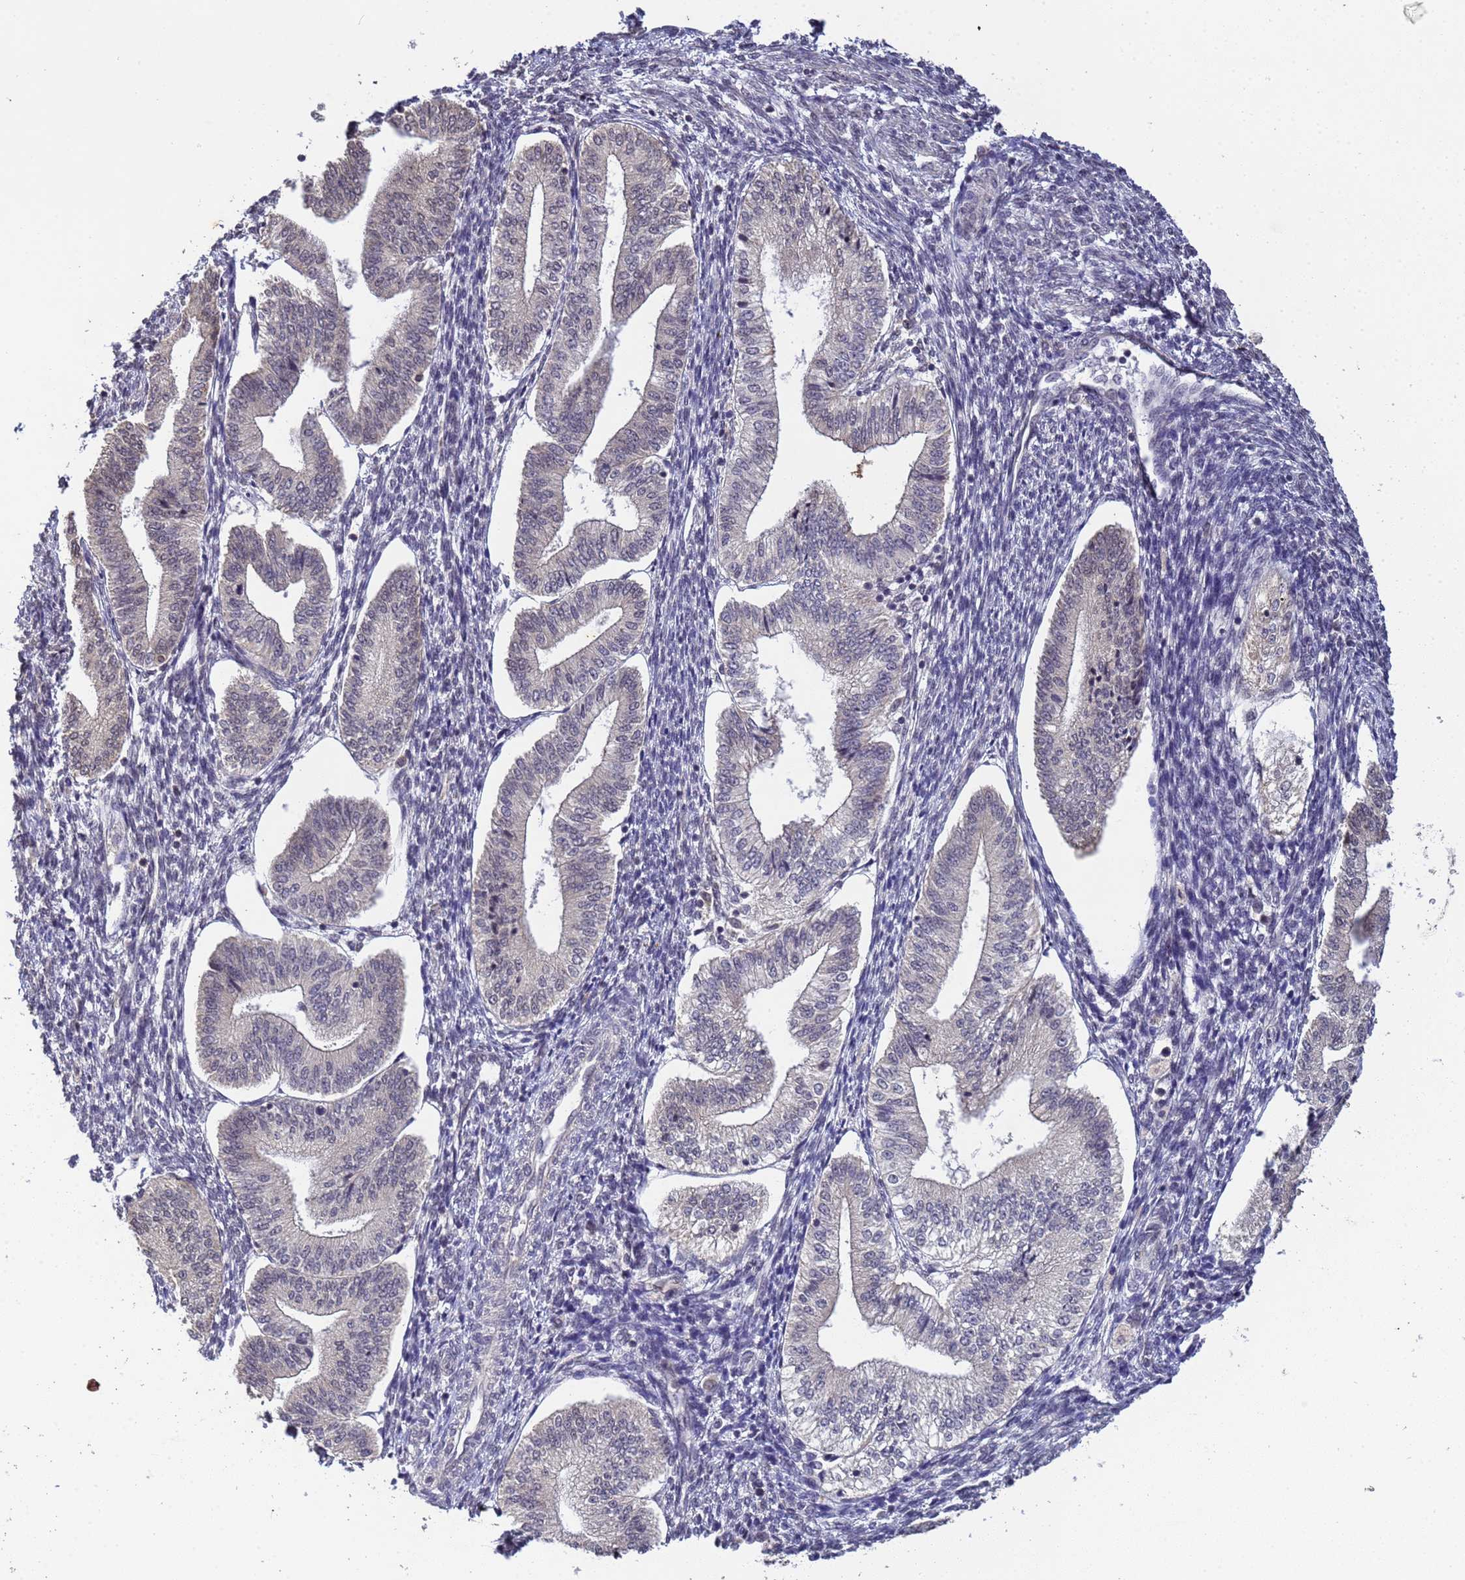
{"staining": {"intensity": "negative", "quantity": "none", "location": "none"}, "tissue": "endometrium", "cell_type": "Cells in endometrial stroma", "image_type": "normal", "snomed": [{"axis": "morphology", "description": "Normal tissue, NOS"}, {"axis": "topography", "description": "Endometrium"}], "caption": "IHC image of unremarkable endometrium: endometrium stained with DAB demonstrates no significant protein positivity in cells in endometrial stroma. (DAB (3,3'-diaminobenzidine) immunohistochemistry, high magnification).", "gene": "MYL7", "patient": {"sex": "female", "age": 34}}